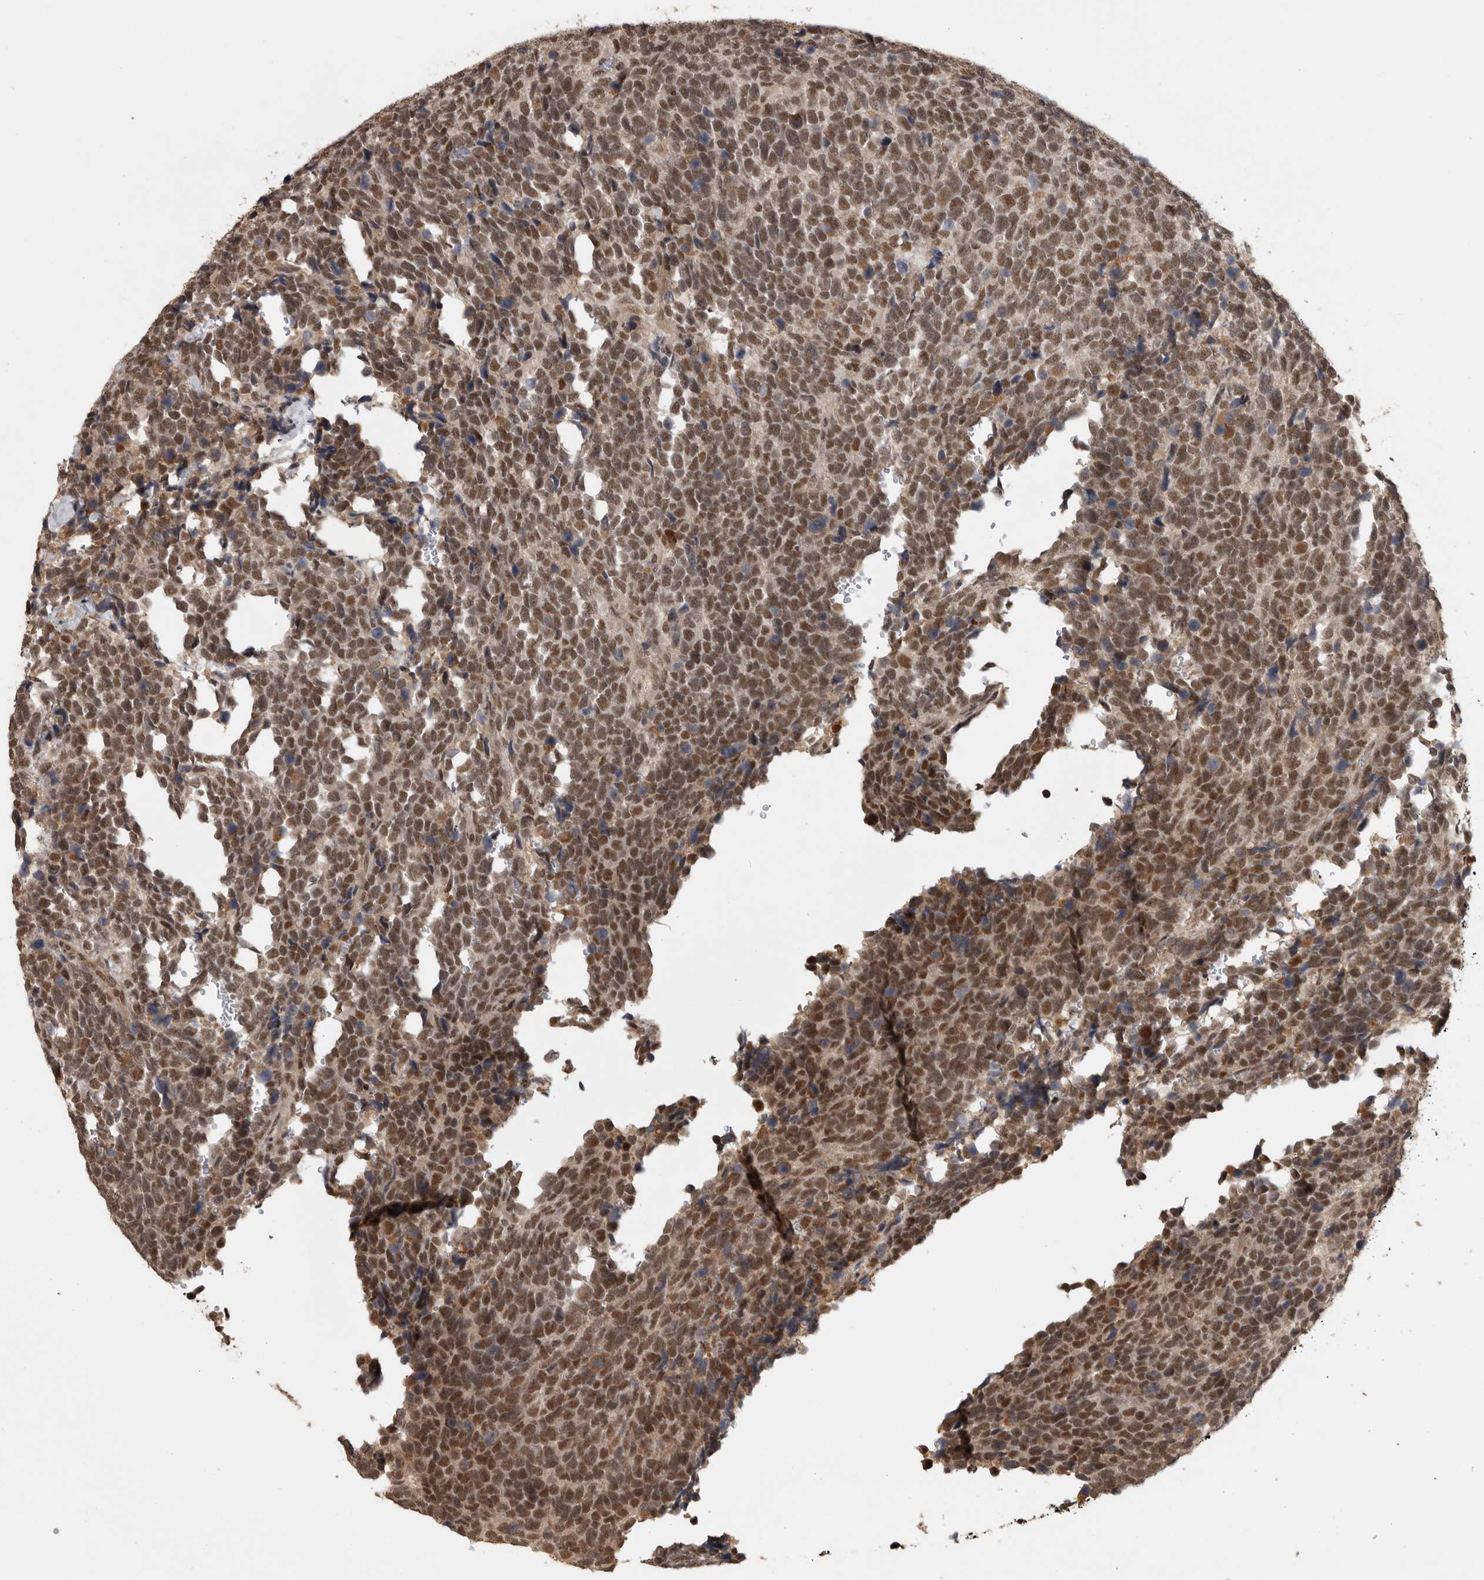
{"staining": {"intensity": "moderate", "quantity": ">75%", "location": "nuclear"}, "tissue": "urothelial cancer", "cell_type": "Tumor cells", "image_type": "cancer", "snomed": [{"axis": "morphology", "description": "Urothelial carcinoma, High grade"}, {"axis": "topography", "description": "Urinary bladder"}], "caption": "Brown immunohistochemical staining in human urothelial cancer reveals moderate nuclear staining in about >75% of tumor cells.", "gene": "CBLL1", "patient": {"sex": "female", "age": 82}}